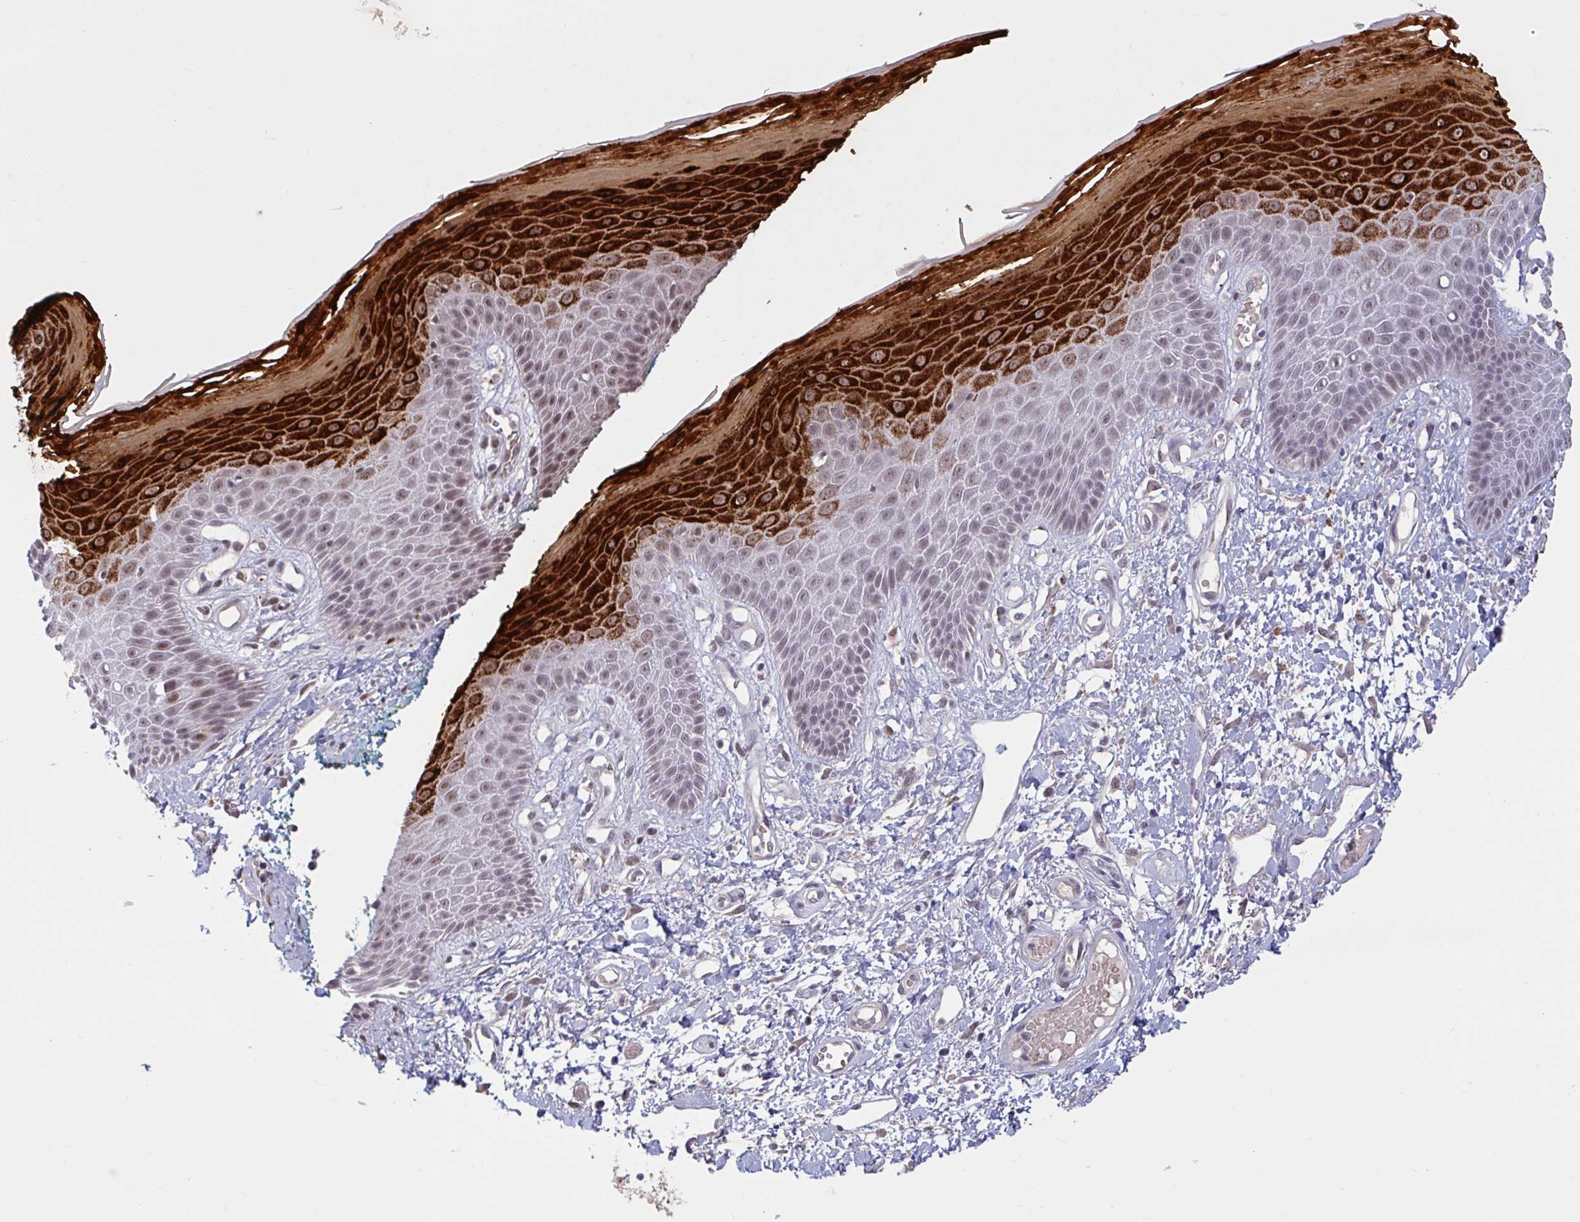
{"staining": {"intensity": "strong", "quantity": "<25%", "location": "cytoplasmic/membranous"}, "tissue": "skin", "cell_type": "Epidermal cells", "image_type": "normal", "snomed": [{"axis": "morphology", "description": "Normal tissue, NOS"}, {"axis": "topography", "description": "Anal"}, {"axis": "topography", "description": "Peripheral nerve tissue"}], "caption": "Skin was stained to show a protein in brown. There is medium levels of strong cytoplasmic/membranous staining in about <25% of epidermal cells.", "gene": "ZNF414", "patient": {"sex": "male", "age": 78}}